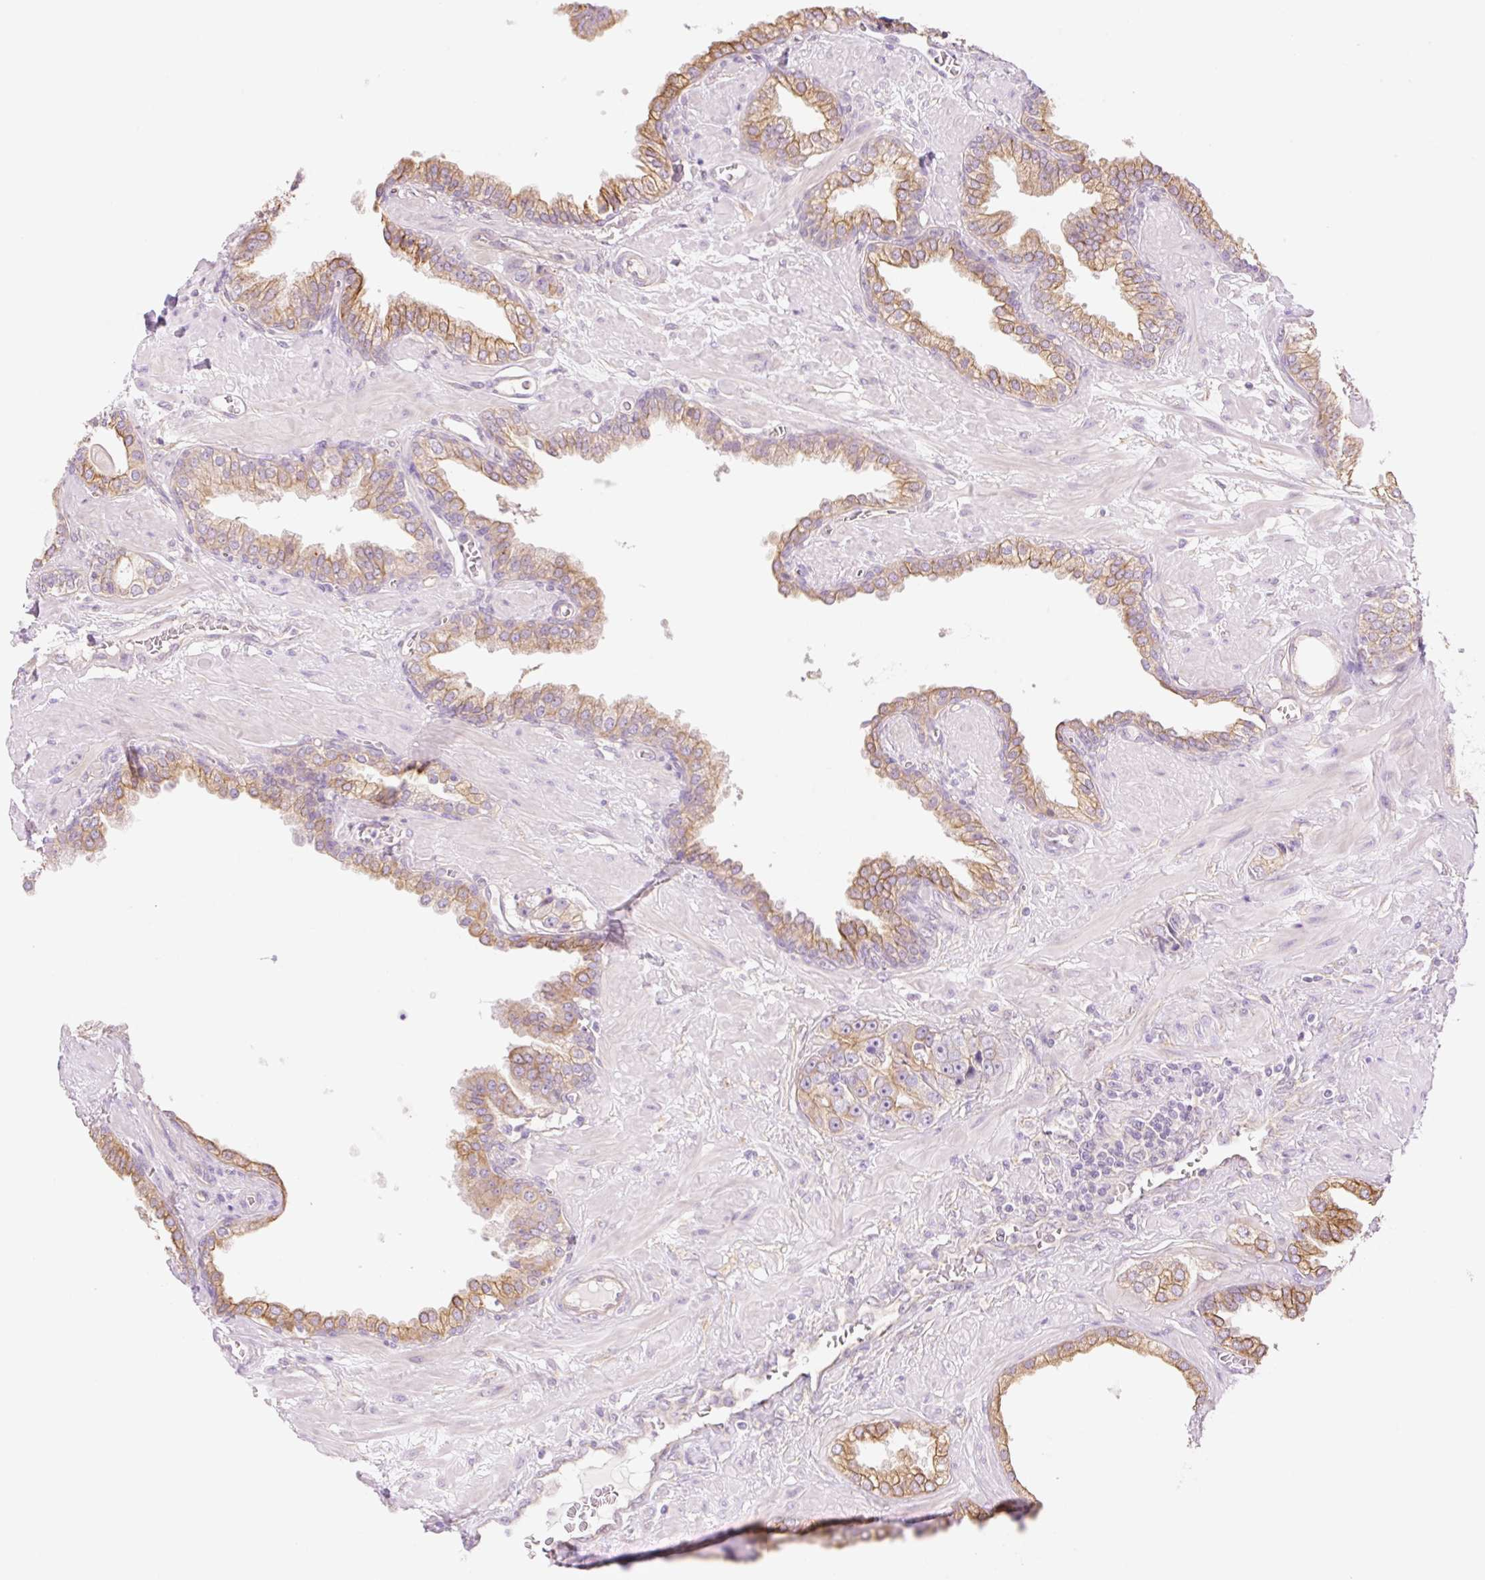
{"staining": {"intensity": "moderate", "quantity": ">75%", "location": "cytoplasmic/membranous"}, "tissue": "prostate cancer", "cell_type": "Tumor cells", "image_type": "cancer", "snomed": [{"axis": "morphology", "description": "Adenocarcinoma, High grade"}, {"axis": "topography", "description": "Prostate"}], "caption": "This is a photomicrograph of immunohistochemistry staining of prostate cancer, which shows moderate expression in the cytoplasmic/membranous of tumor cells.", "gene": "NLRP5", "patient": {"sex": "male", "age": 71}}